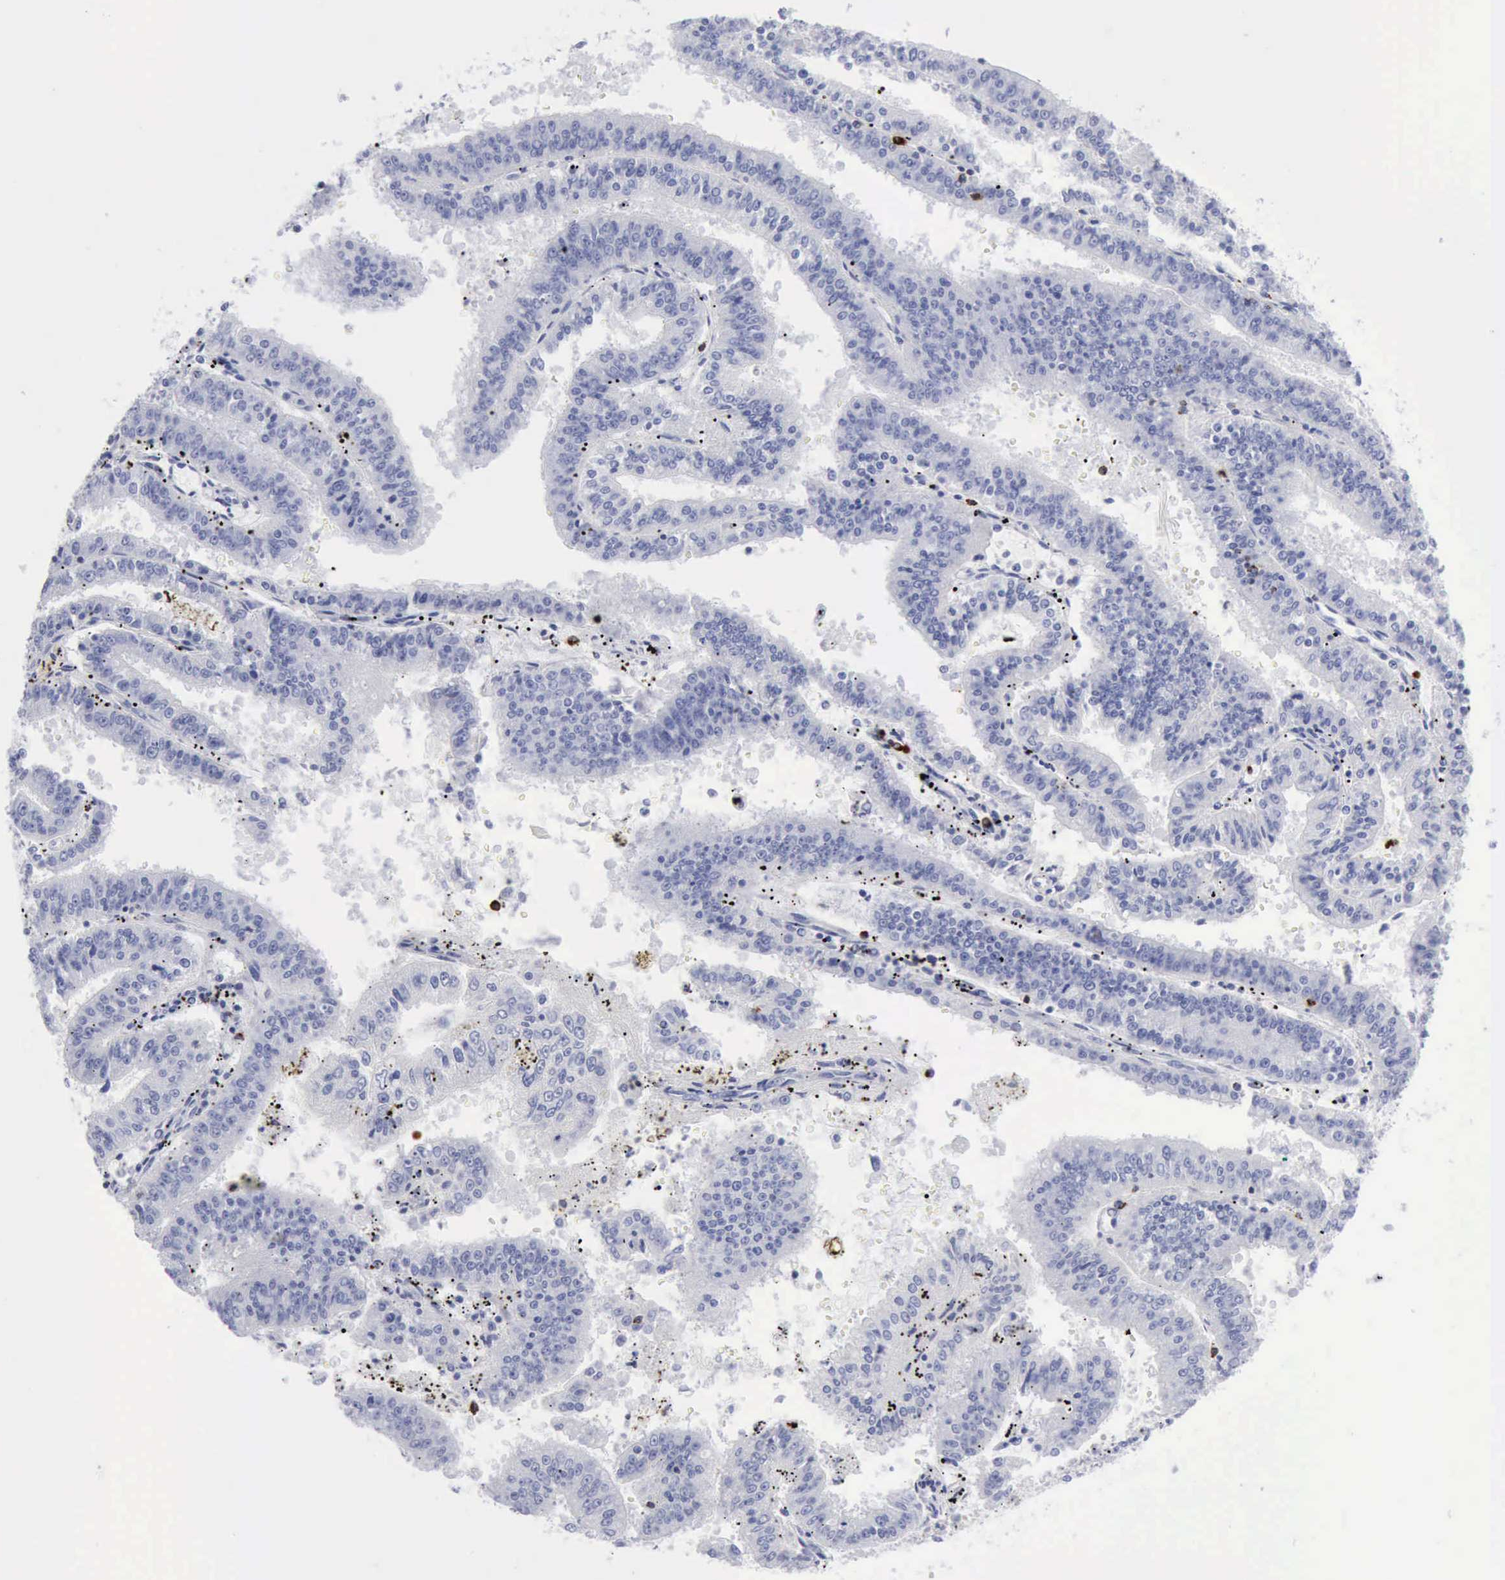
{"staining": {"intensity": "negative", "quantity": "none", "location": "none"}, "tissue": "endometrial cancer", "cell_type": "Tumor cells", "image_type": "cancer", "snomed": [{"axis": "morphology", "description": "Adenocarcinoma, NOS"}, {"axis": "topography", "description": "Endometrium"}], "caption": "Human endometrial adenocarcinoma stained for a protein using immunohistochemistry reveals no positivity in tumor cells.", "gene": "GZMB", "patient": {"sex": "female", "age": 66}}